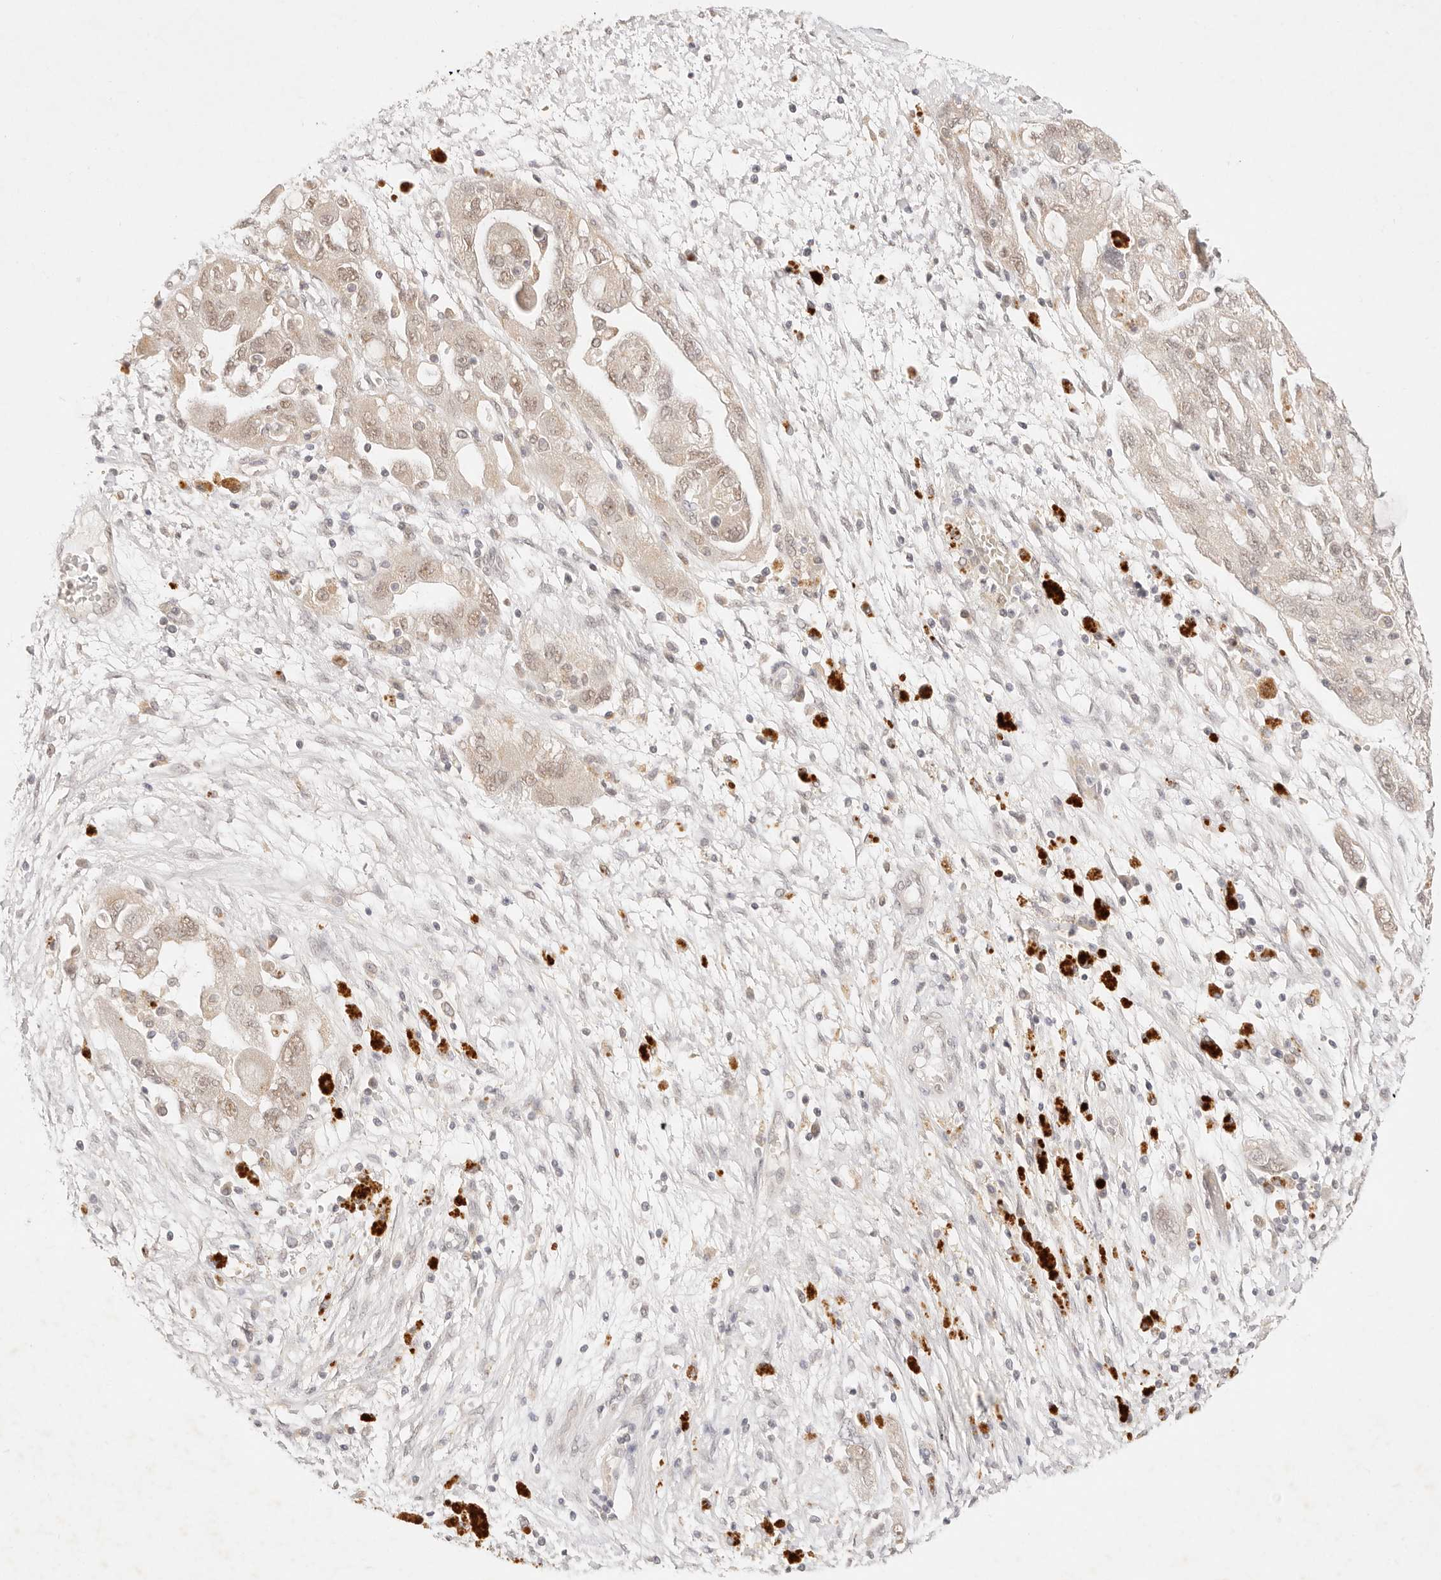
{"staining": {"intensity": "weak", "quantity": "25%-75%", "location": "nuclear"}, "tissue": "ovarian cancer", "cell_type": "Tumor cells", "image_type": "cancer", "snomed": [{"axis": "morphology", "description": "Carcinoma, NOS"}, {"axis": "morphology", "description": "Cystadenocarcinoma, serous, NOS"}, {"axis": "topography", "description": "Ovary"}], "caption": "An image of ovarian carcinoma stained for a protein demonstrates weak nuclear brown staining in tumor cells. (Stains: DAB in brown, nuclei in blue, Microscopy: brightfield microscopy at high magnification).", "gene": "GPR156", "patient": {"sex": "female", "age": 69}}